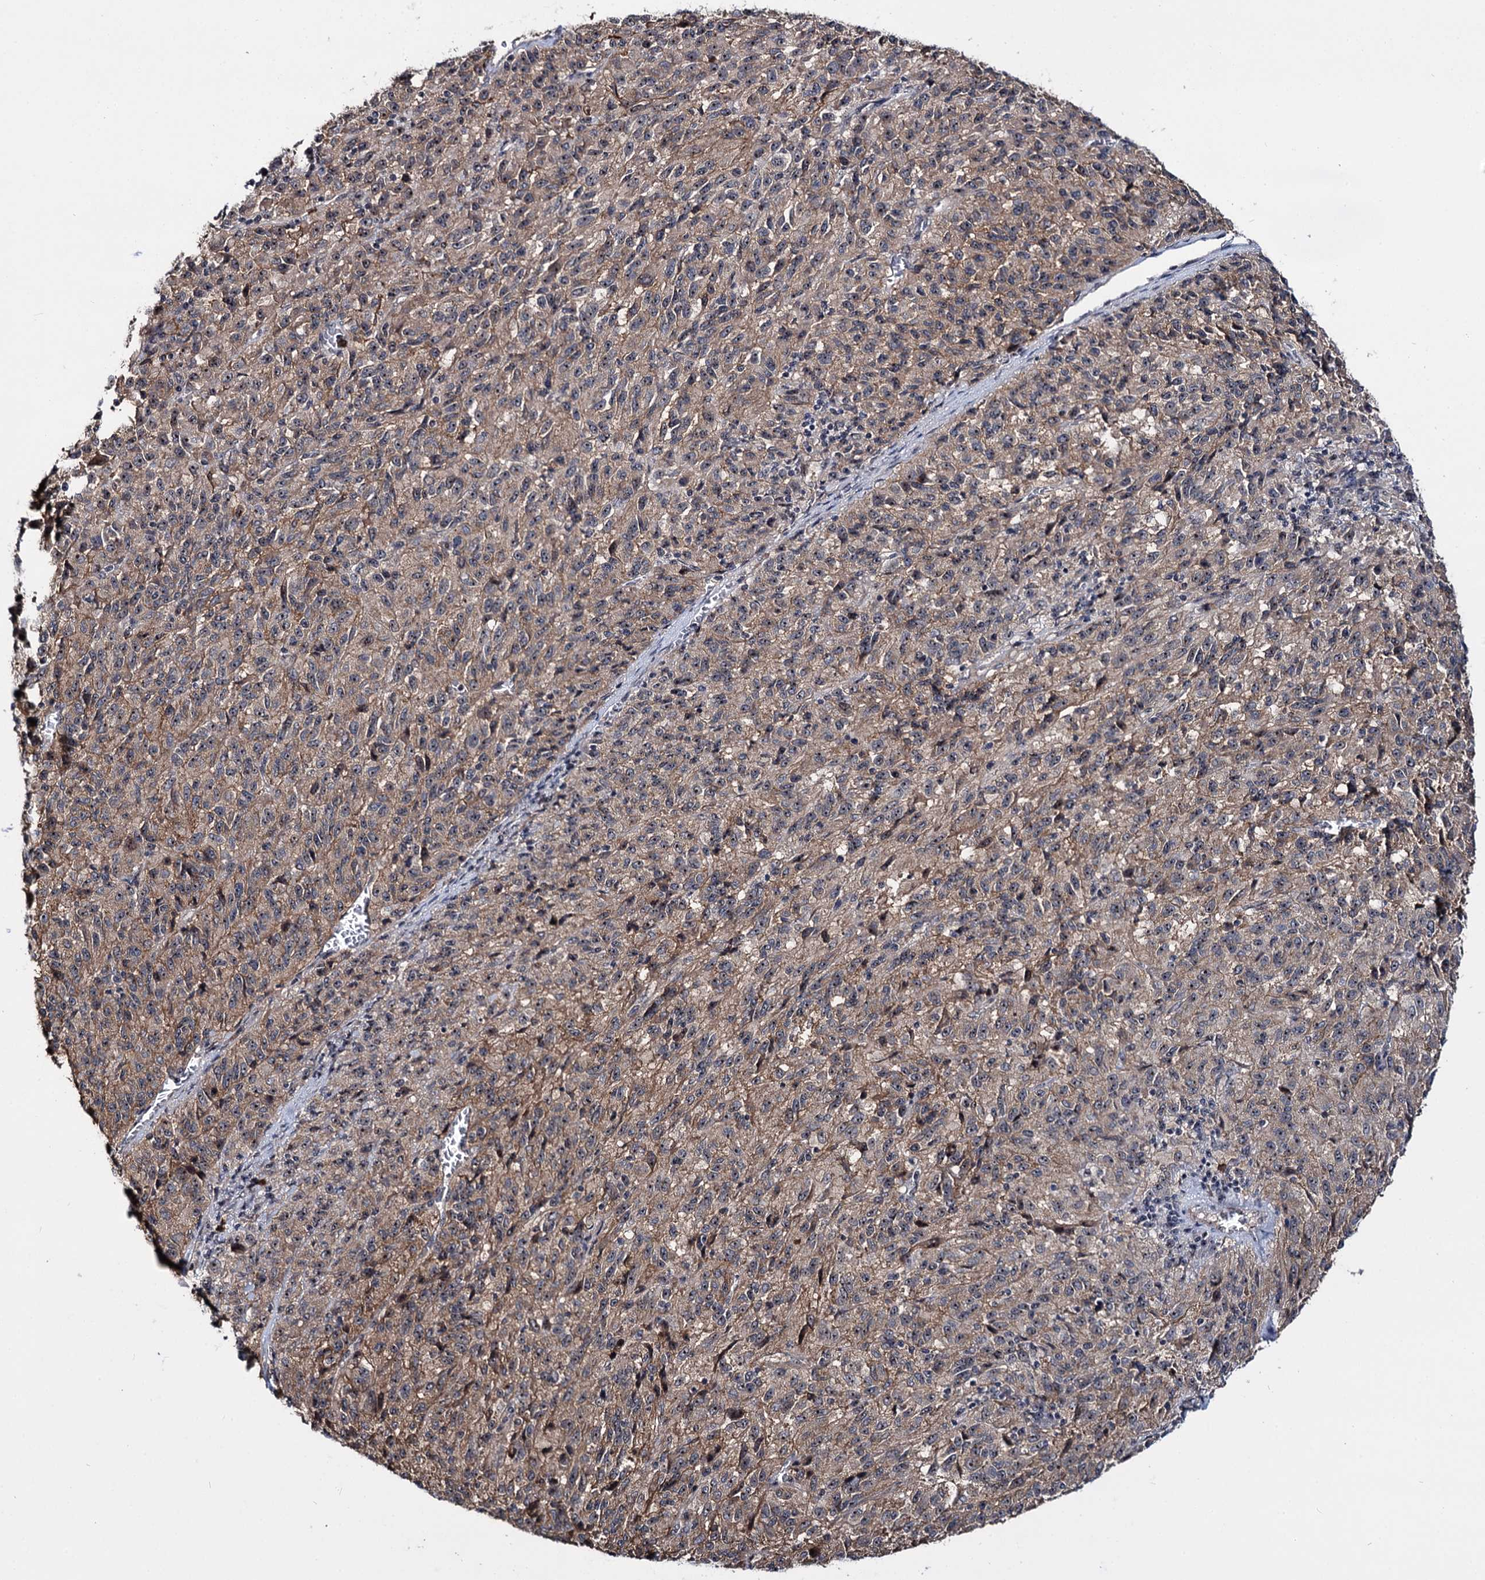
{"staining": {"intensity": "weak", "quantity": "25%-75%", "location": "cytoplasmic/membranous"}, "tissue": "melanoma", "cell_type": "Tumor cells", "image_type": "cancer", "snomed": [{"axis": "morphology", "description": "Malignant melanoma, Metastatic site"}, {"axis": "topography", "description": "Lung"}], "caption": "Immunohistochemical staining of malignant melanoma (metastatic site) displays low levels of weak cytoplasmic/membranous protein staining in approximately 25%-75% of tumor cells.", "gene": "SUPT20H", "patient": {"sex": "male", "age": 64}}